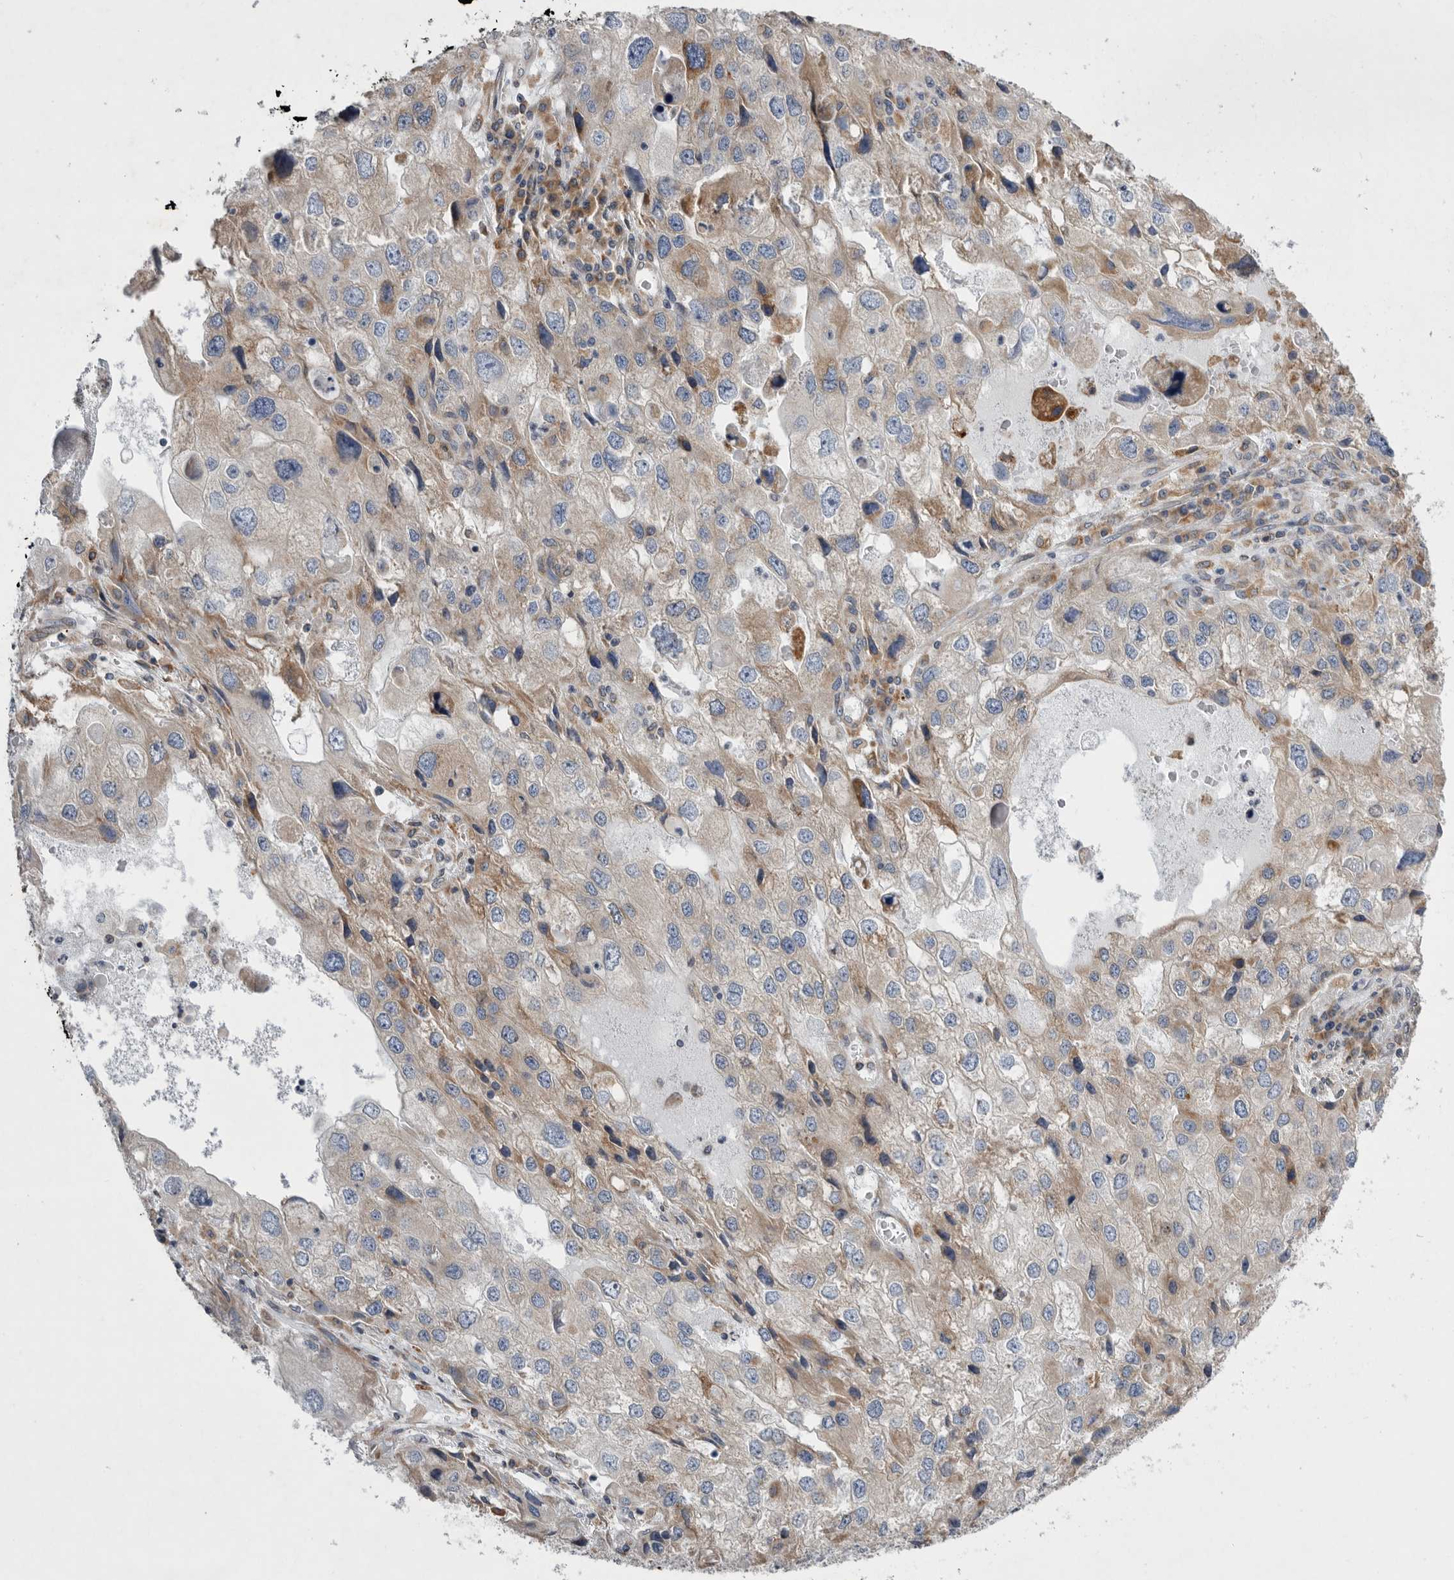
{"staining": {"intensity": "moderate", "quantity": "<25%", "location": "cytoplasmic/membranous"}, "tissue": "endometrial cancer", "cell_type": "Tumor cells", "image_type": "cancer", "snomed": [{"axis": "morphology", "description": "Adenocarcinoma, NOS"}, {"axis": "topography", "description": "Endometrium"}], "caption": "Endometrial cancer stained with a brown dye exhibits moderate cytoplasmic/membranous positive expression in about <25% of tumor cells.", "gene": "GANAB", "patient": {"sex": "female", "age": 49}}